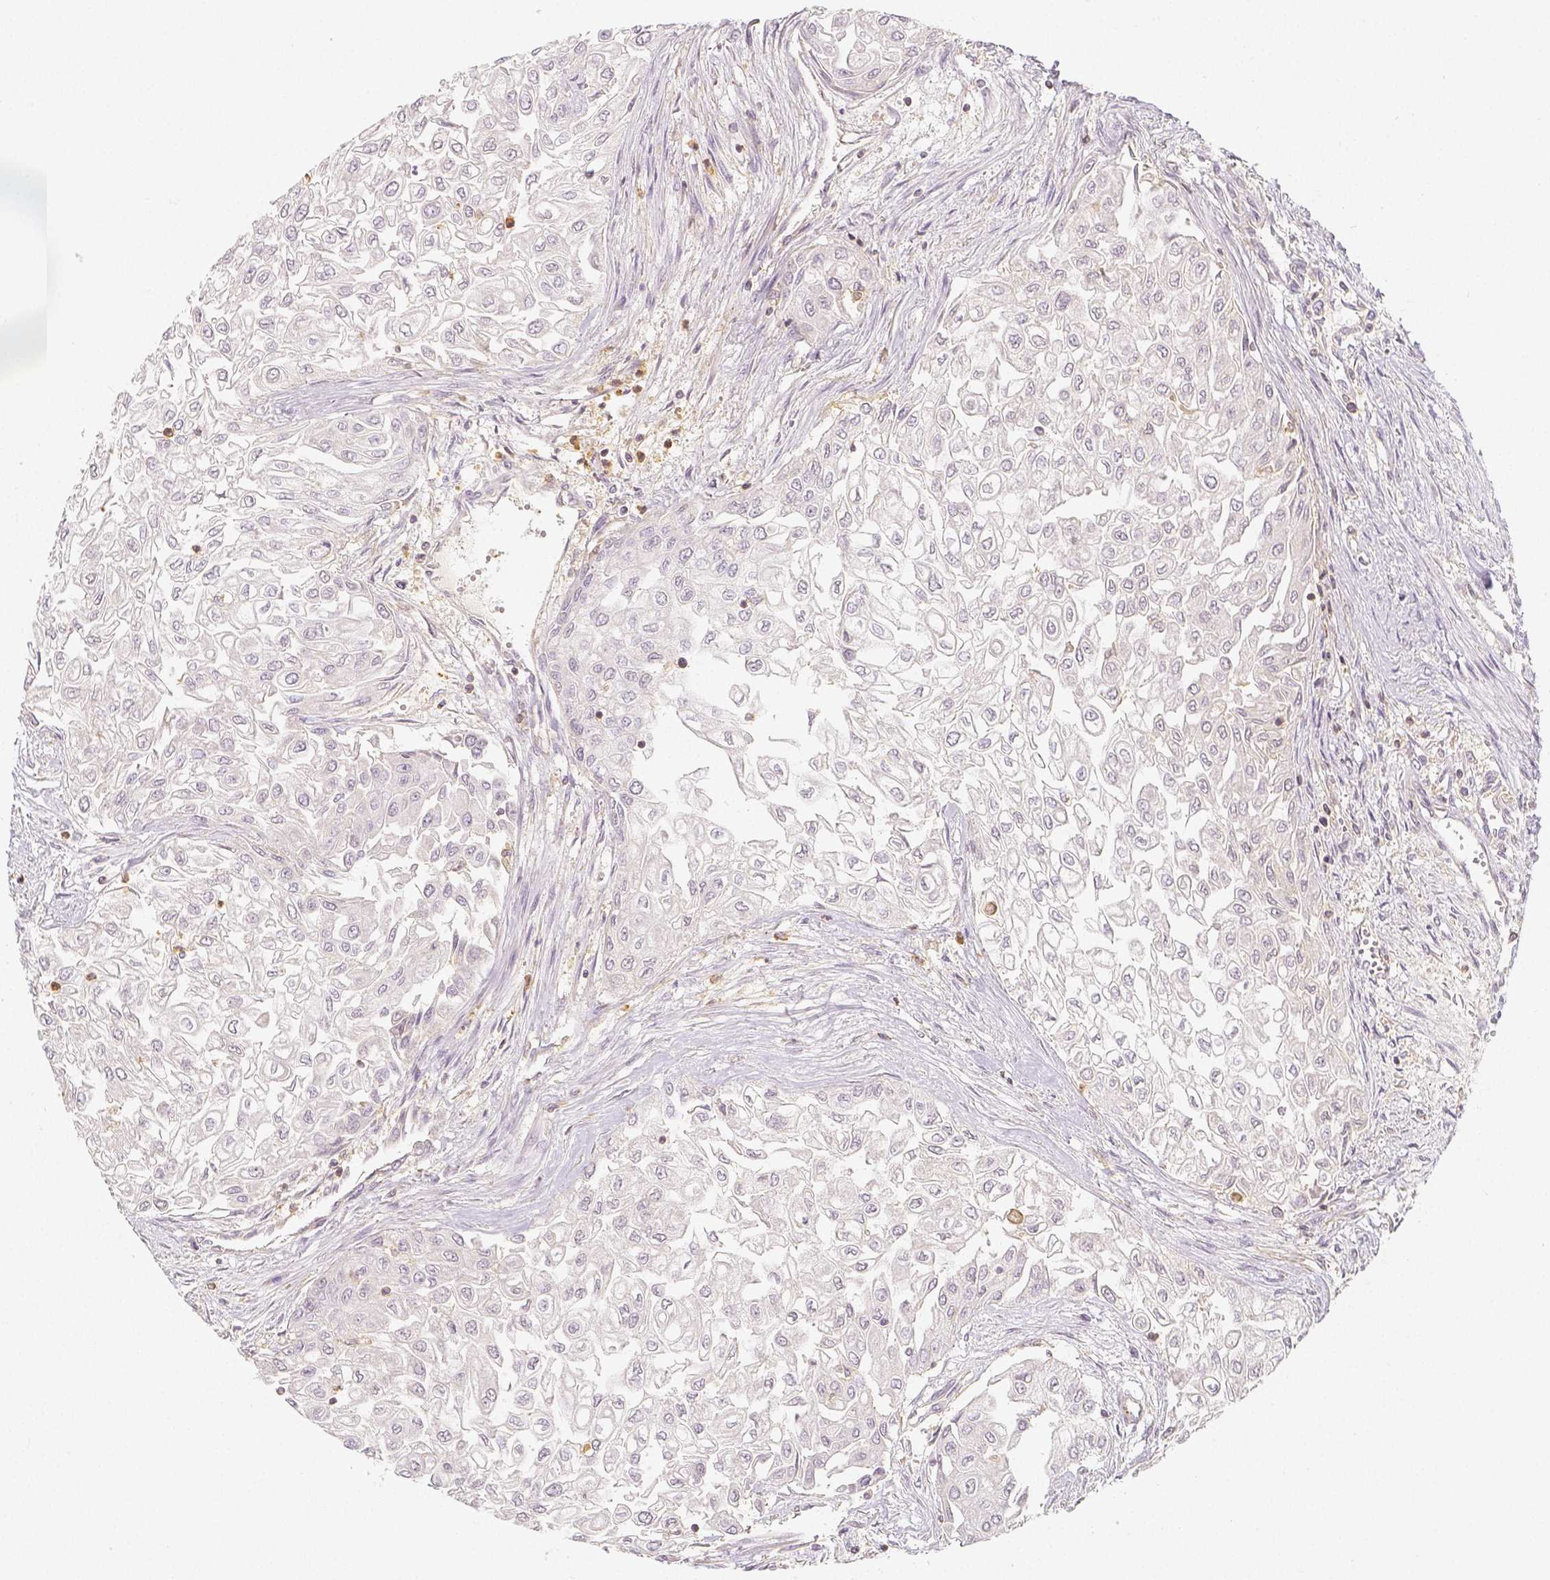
{"staining": {"intensity": "negative", "quantity": "none", "location": "none"}, "tissue": "urothelial cancer", "cell_type": "Tumor cells", "image_type": "cancer", "snomed": [{"axis": "morphology", "description": "Urothelial carcinoma, High grade"}, {"axis": "topography", "description": "Urinary bladder"}], "caption": "This is an immunohistochemistry image of human urothelial cancer. There is no staining in tumor cells.", "gene": "PTPRJ", "patient": {"sex": "male", "age": 62}}